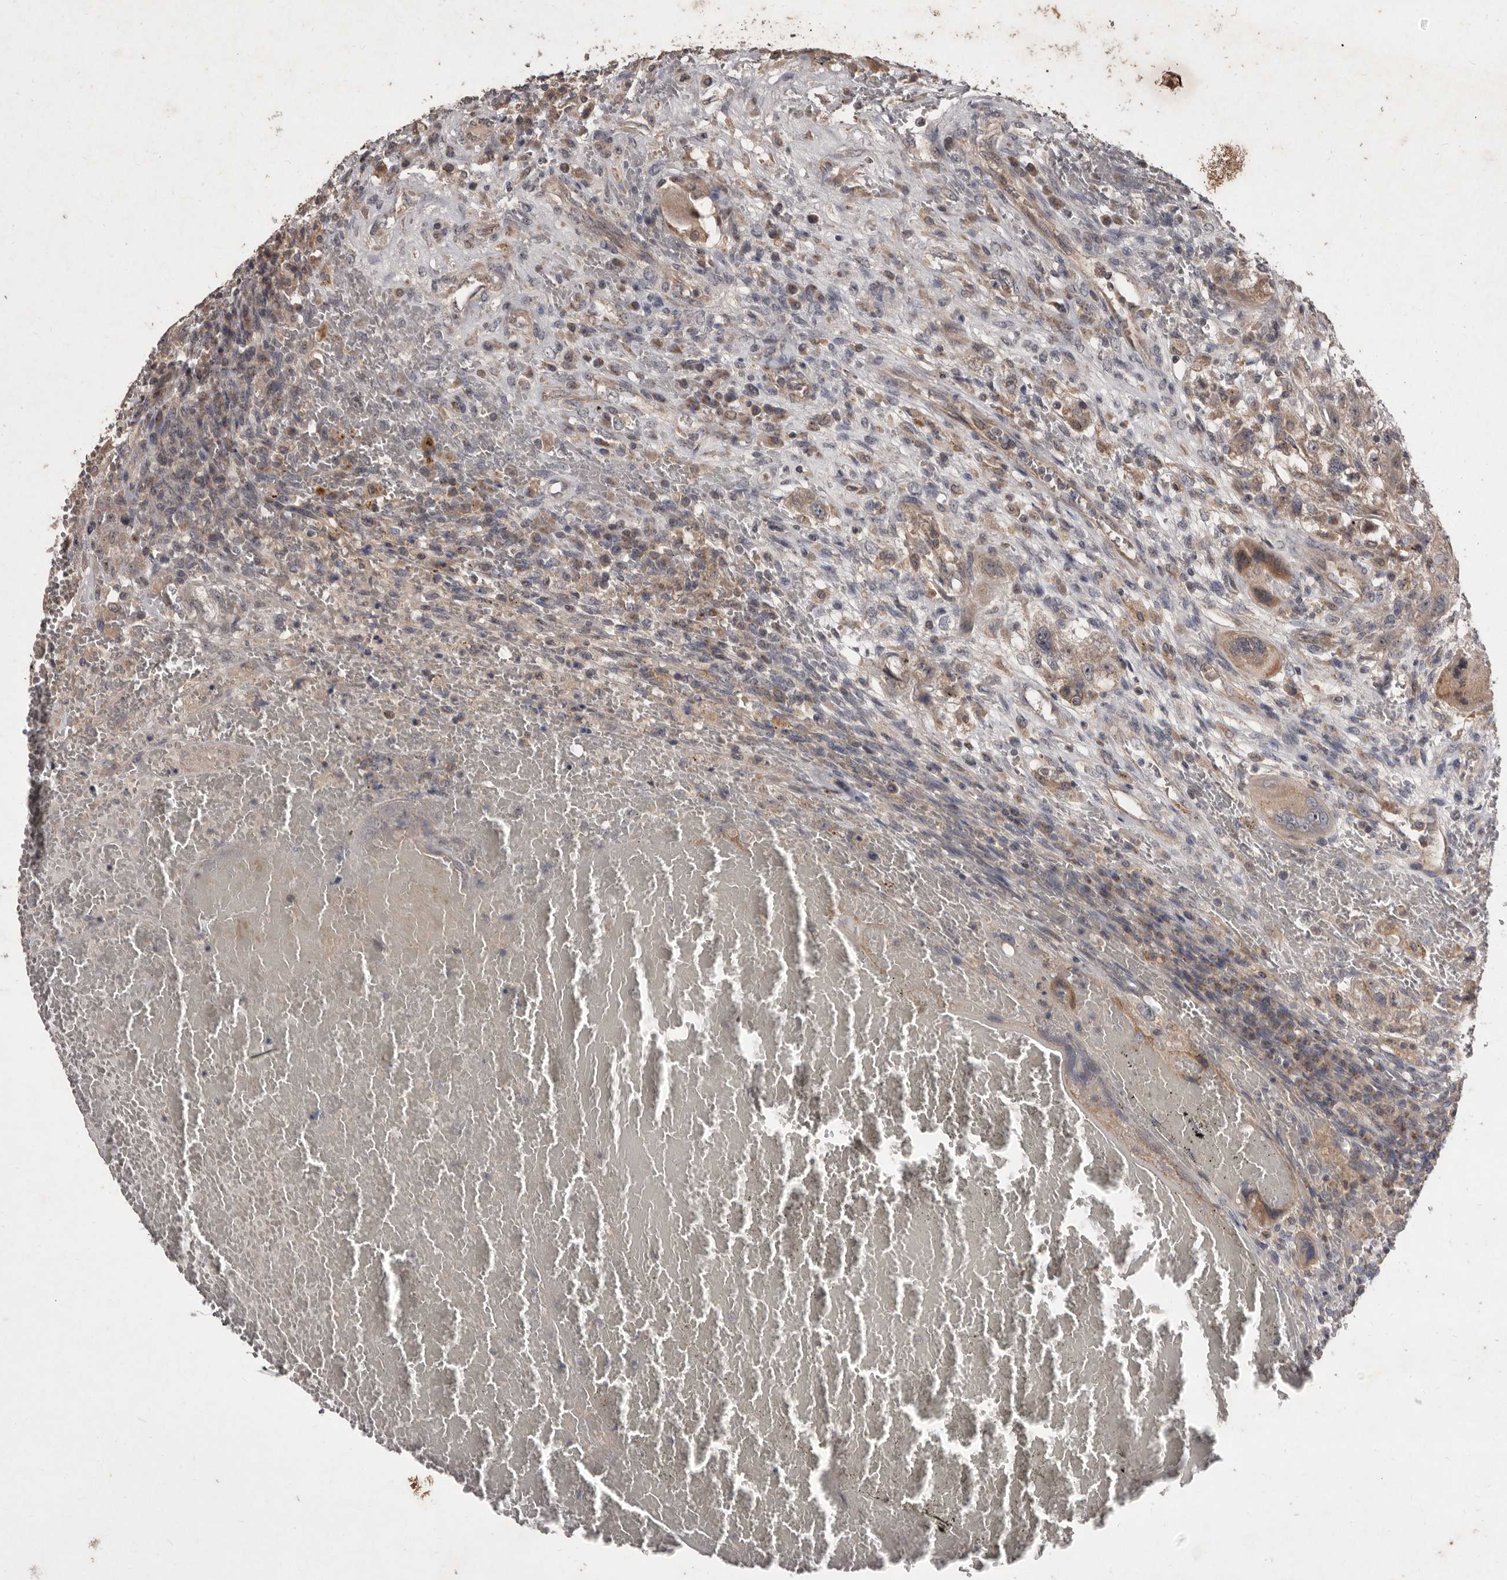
{"staining": {"intensity": "weak", "quantity": "25%-75%", "location": "cytoplasmic/membranous"}, "tissue": "testis cancer", "cell_type": "Tumor cells", "image_type": "cancer", "snomed": [{"axis": "morphology", "description": "Carcinoma, Embryonal, NOS"}, {"axis": "topography", "description": "Testis"}], "caption": "Immunohistochemical staining of human embryonal carcinoma (testis) demonstrates weak cytoplasmic/membranous protein positivity in about 25%-75% of tumor cells. Using DAB (3,3'-diaminobenzidine) (brown) and hematoxylin (blue) stains, captured at high magnification using brightfield microscopy.", "gene": "FLAD1", "patient": {"sex": "male", "age": 26}}